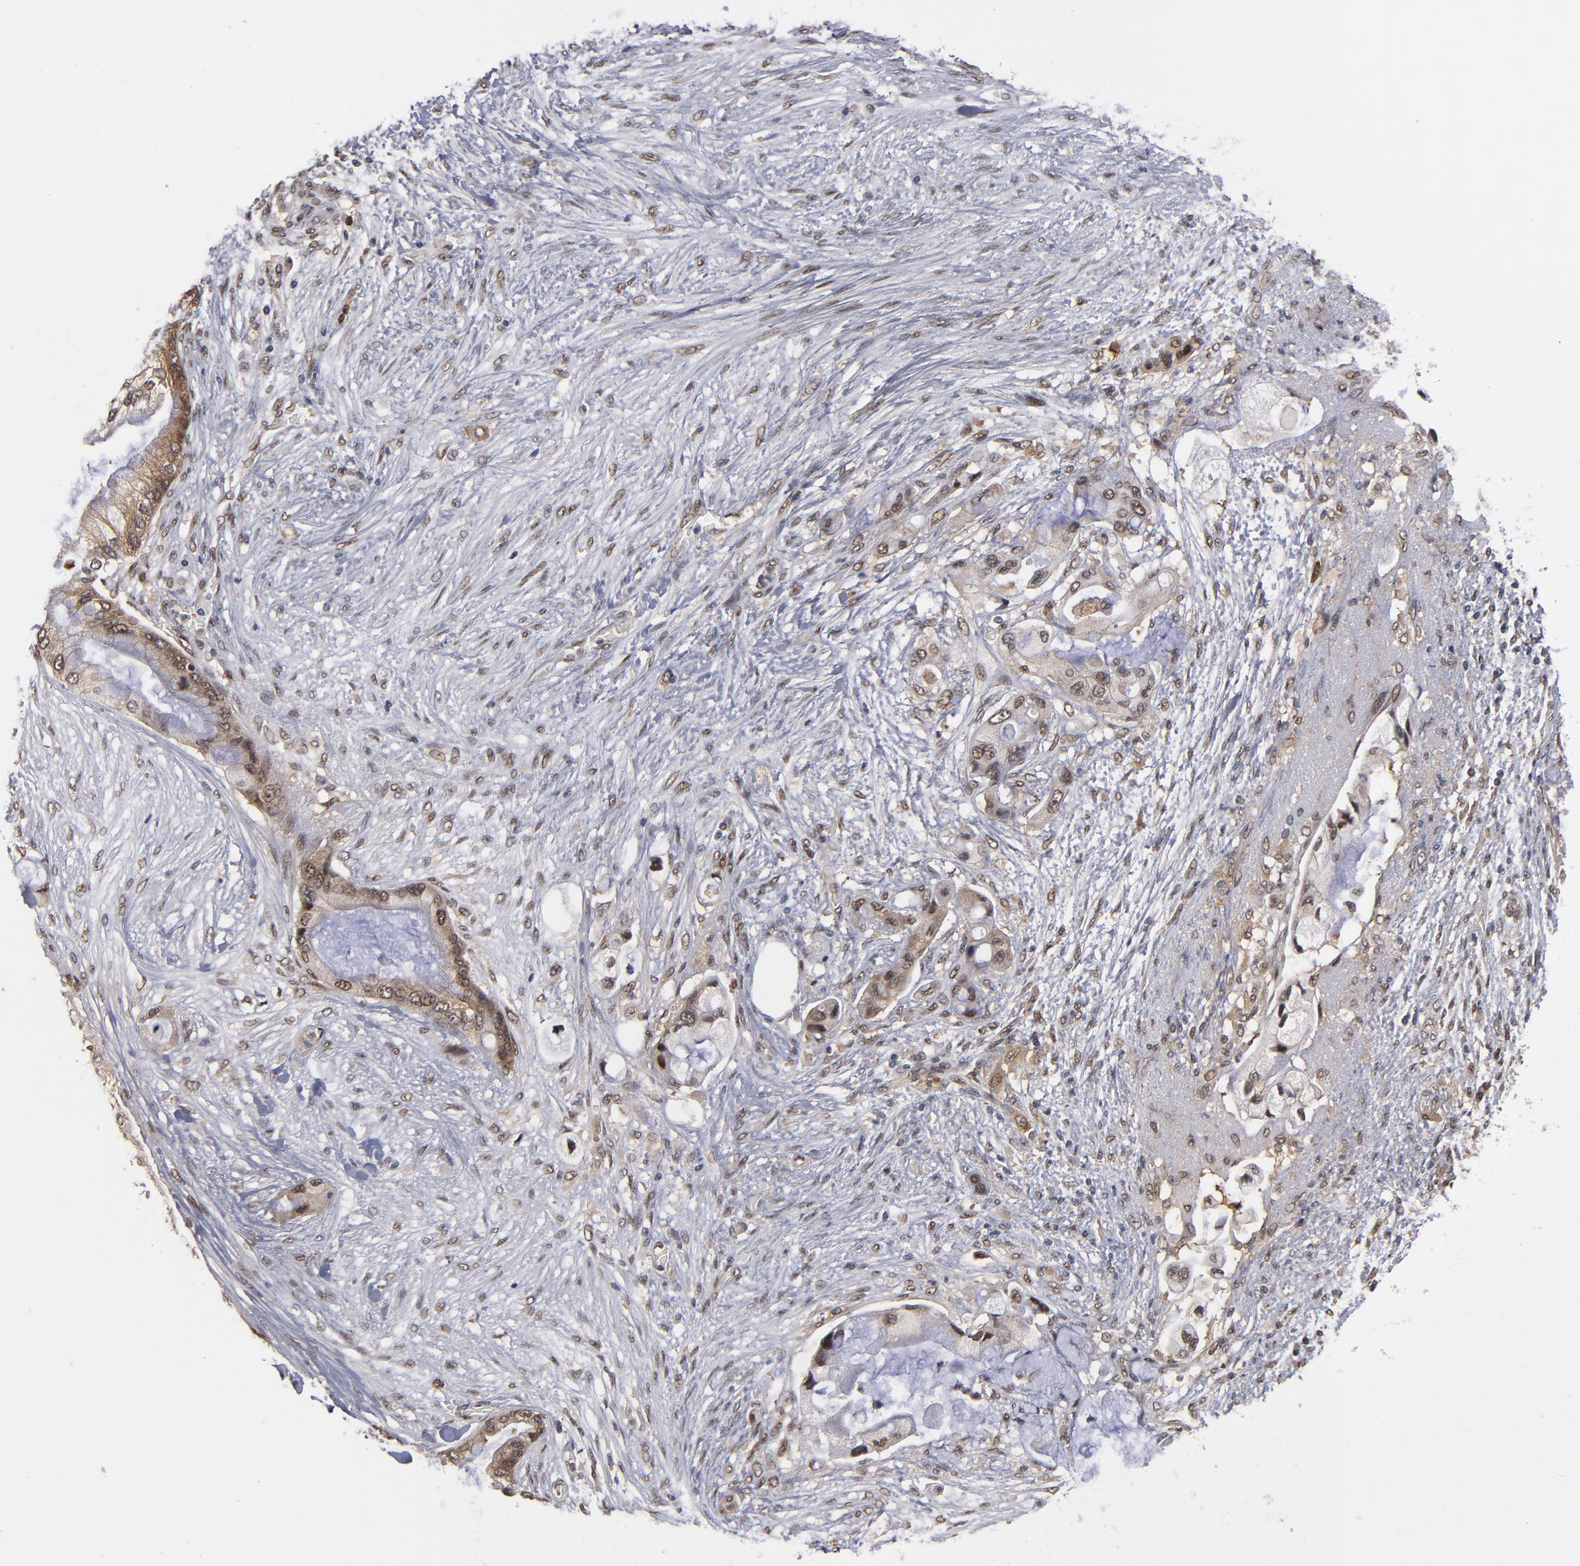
{"staining": {"intensity": "weak", "quantity": ">75%", "location": "cytoplasmic/membranous,nuclear"}, "tissue": "pancreatic cancer", "cell_type": "Tumor cells", "image_type": "cancer", "snomed": [{"axis": "morphology", "description": "Adenocarcinoma, NOS"}, {"axis": "topography", "description": "Pancreas"}], "caption": "Adenocarcinoma (pancreatic) stained with a brown dye shows weak cytoplasmic/membranous and nuclear positive positivity in approximately >75% of tumor cells.", "gene": "HUWE1", "patient": {"sex": "female", "age": 59}}